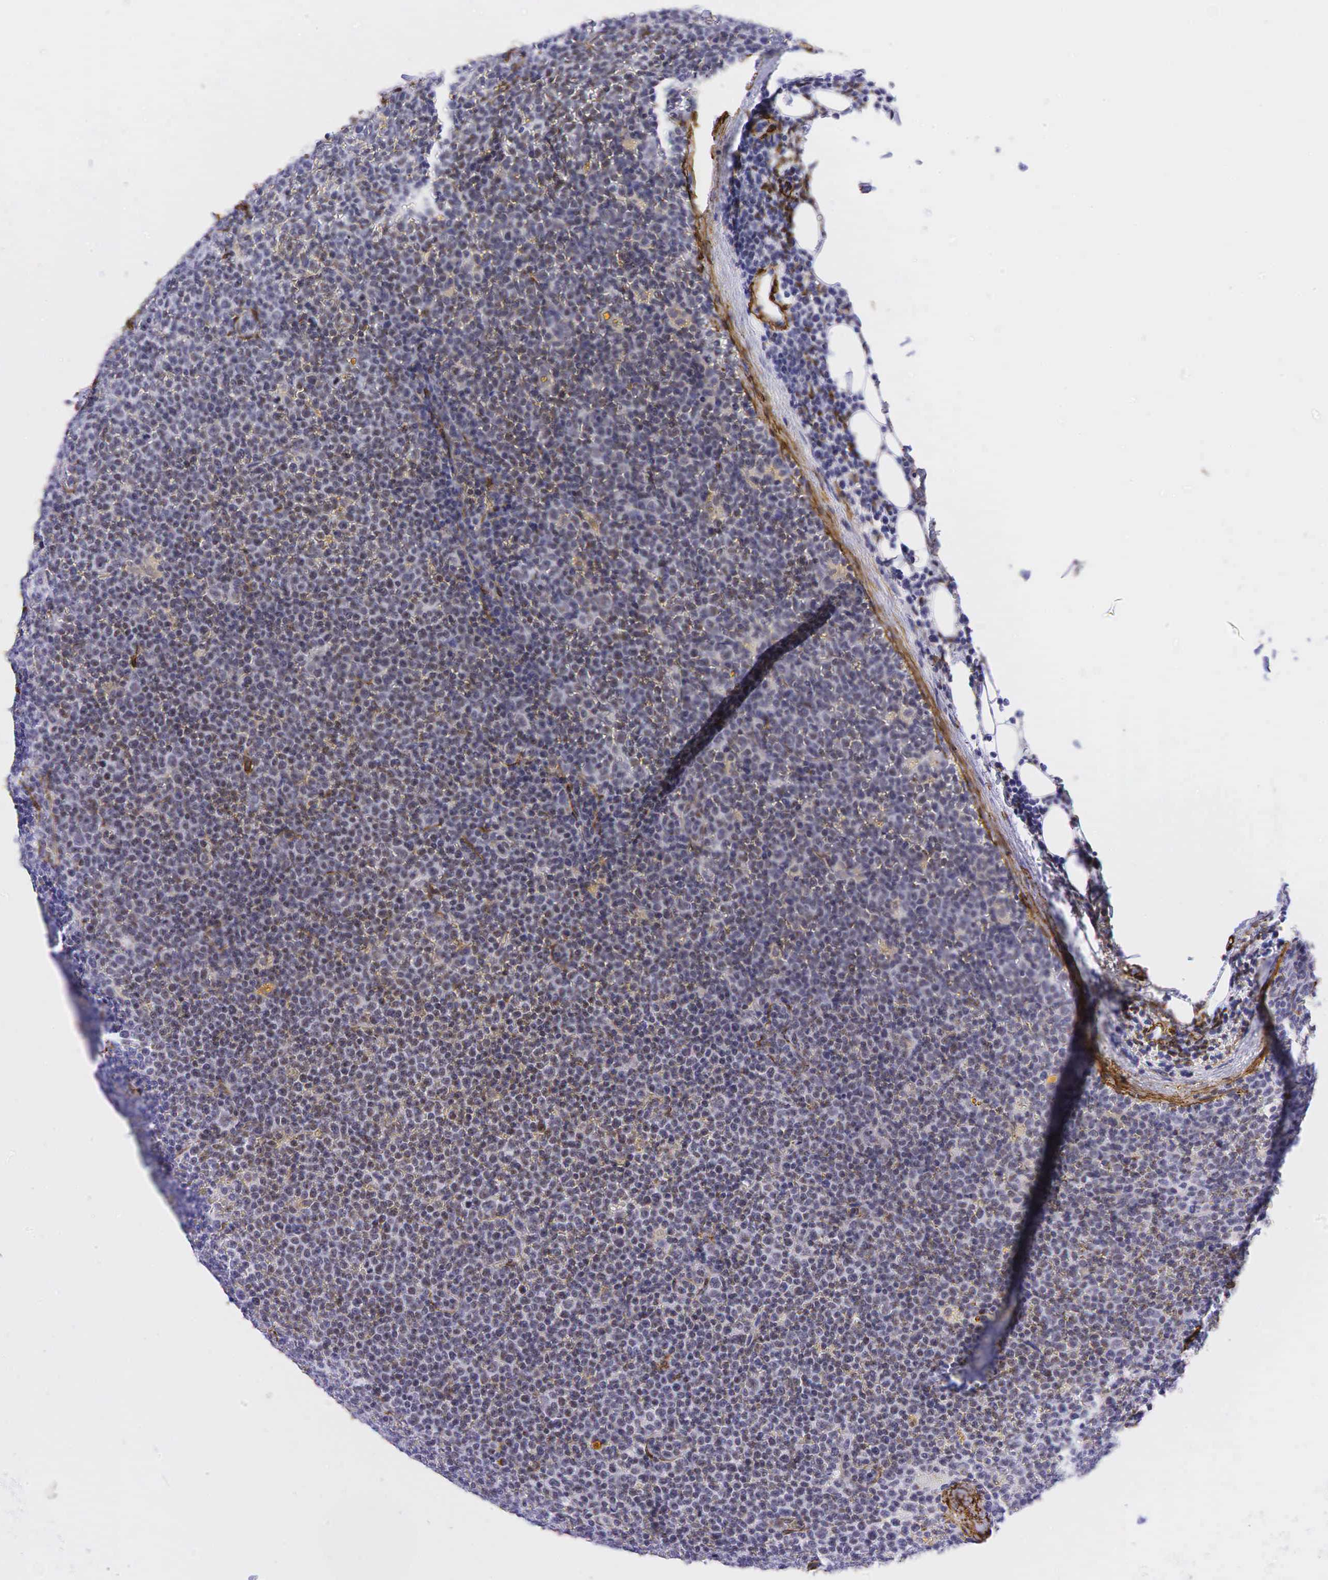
{"staining": {"intensity": "negative", "quantity": "none", "location": "none"}, "tissue": "lymphoma", "cell_type": "Tumor cells", "image_type": "cancer", "snomed": [{"axis": "morphology", "description": "Malignant lymphoma, non-Hodgkin's type, Low grade"}, {"axis": "topography", "description": "Lymph node"}], "caption": "This is an IHC image of lymphoma. There is no positivity in tumor cells.", "gene": "ACTA2", "patient": {"sex": "male", "age": 50}}